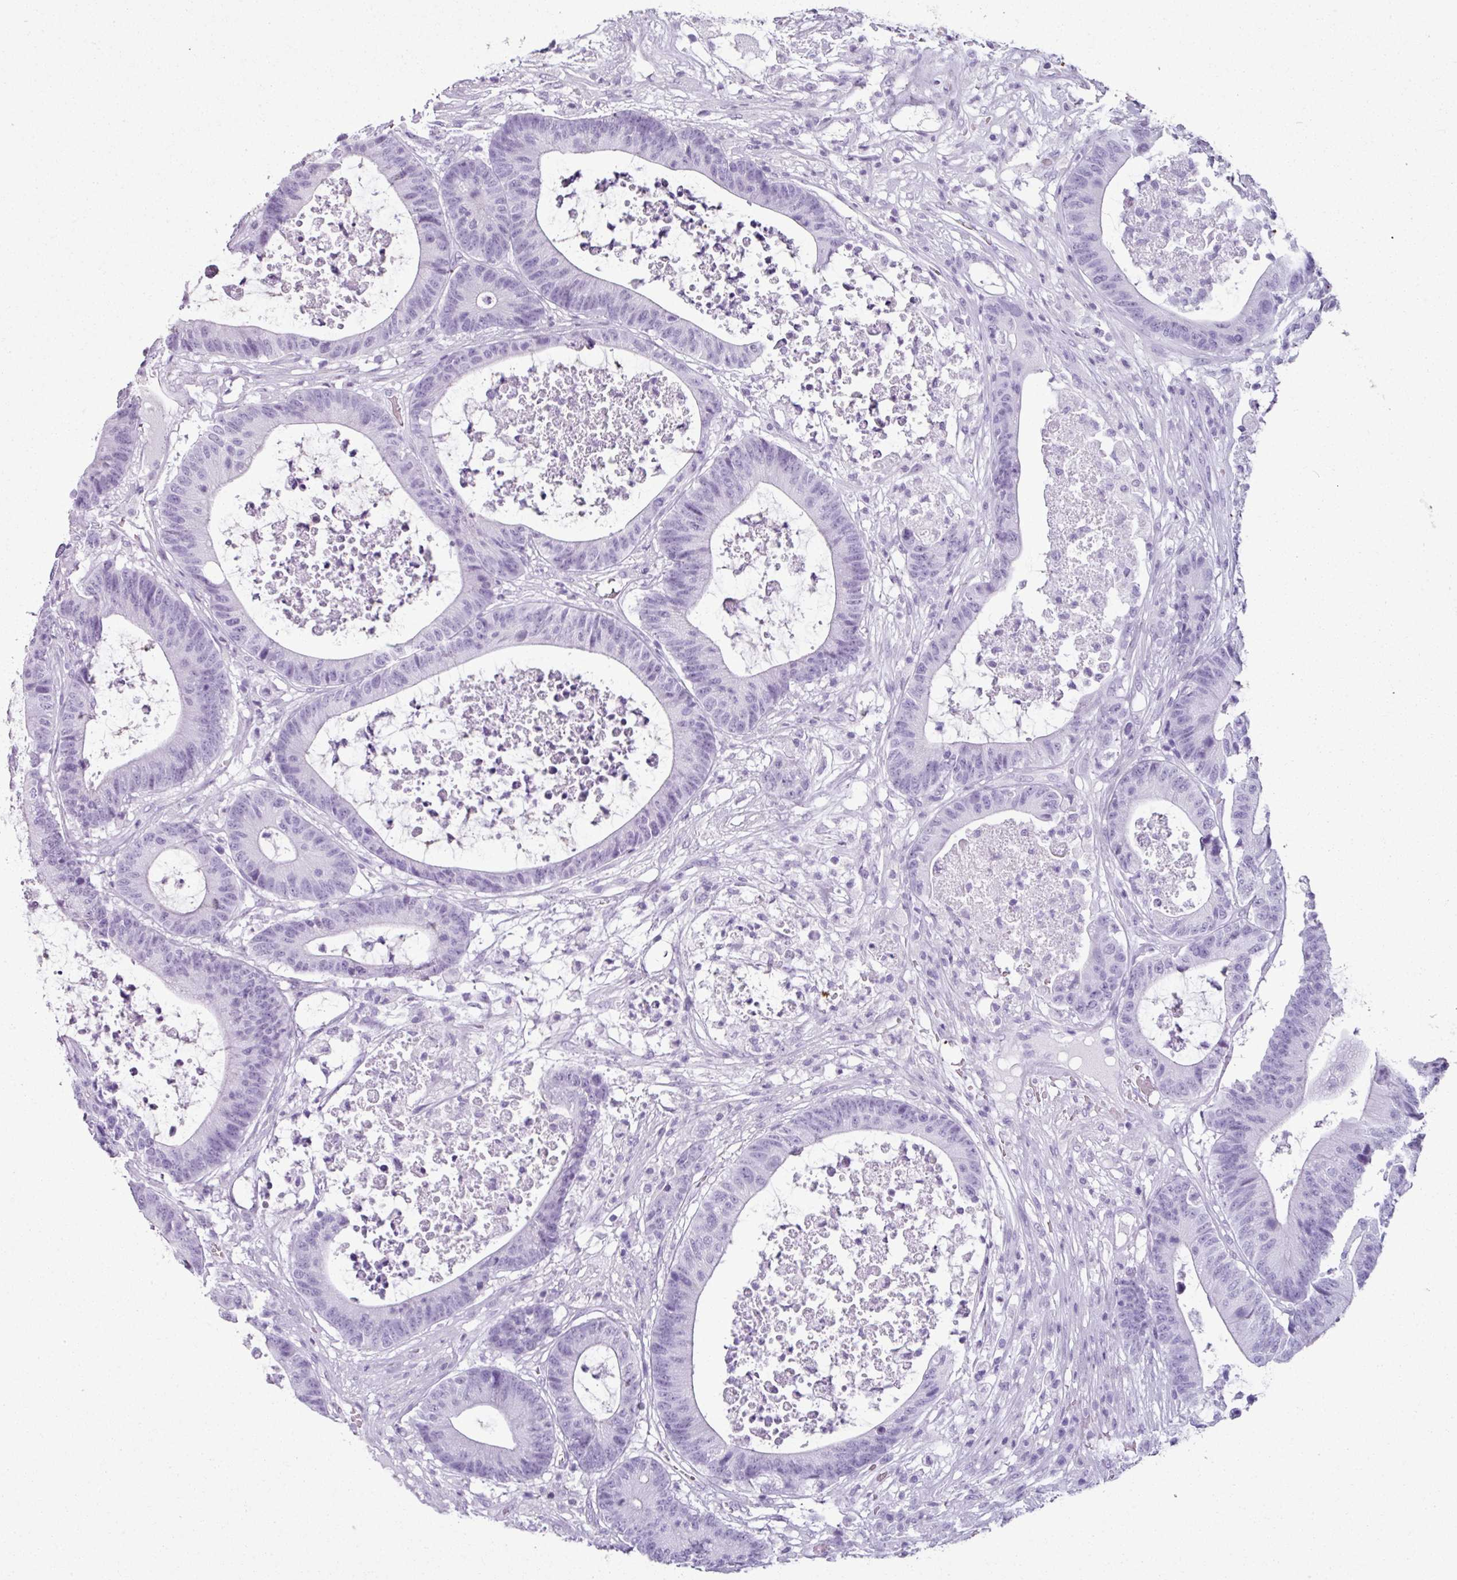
{"staining": {"intensity": "negative", "quantity": "none", "location": "none"}, "tissue": "colorectal cancer", "cell_type": "Tumor cells", "image_type": "cancer", "snomed": [{"axis": "morphology", "description": "Adenocarcinoma, NOS"}, {"axis": "topography", "description": "Colon"}], "caption": "Photomicrograph shows no protein positivity in tumor cells of colorectal cancer (adenocarcinoma) tissue.", "gene": "SCT", "patient": {"sex": "female", "age": 84}}